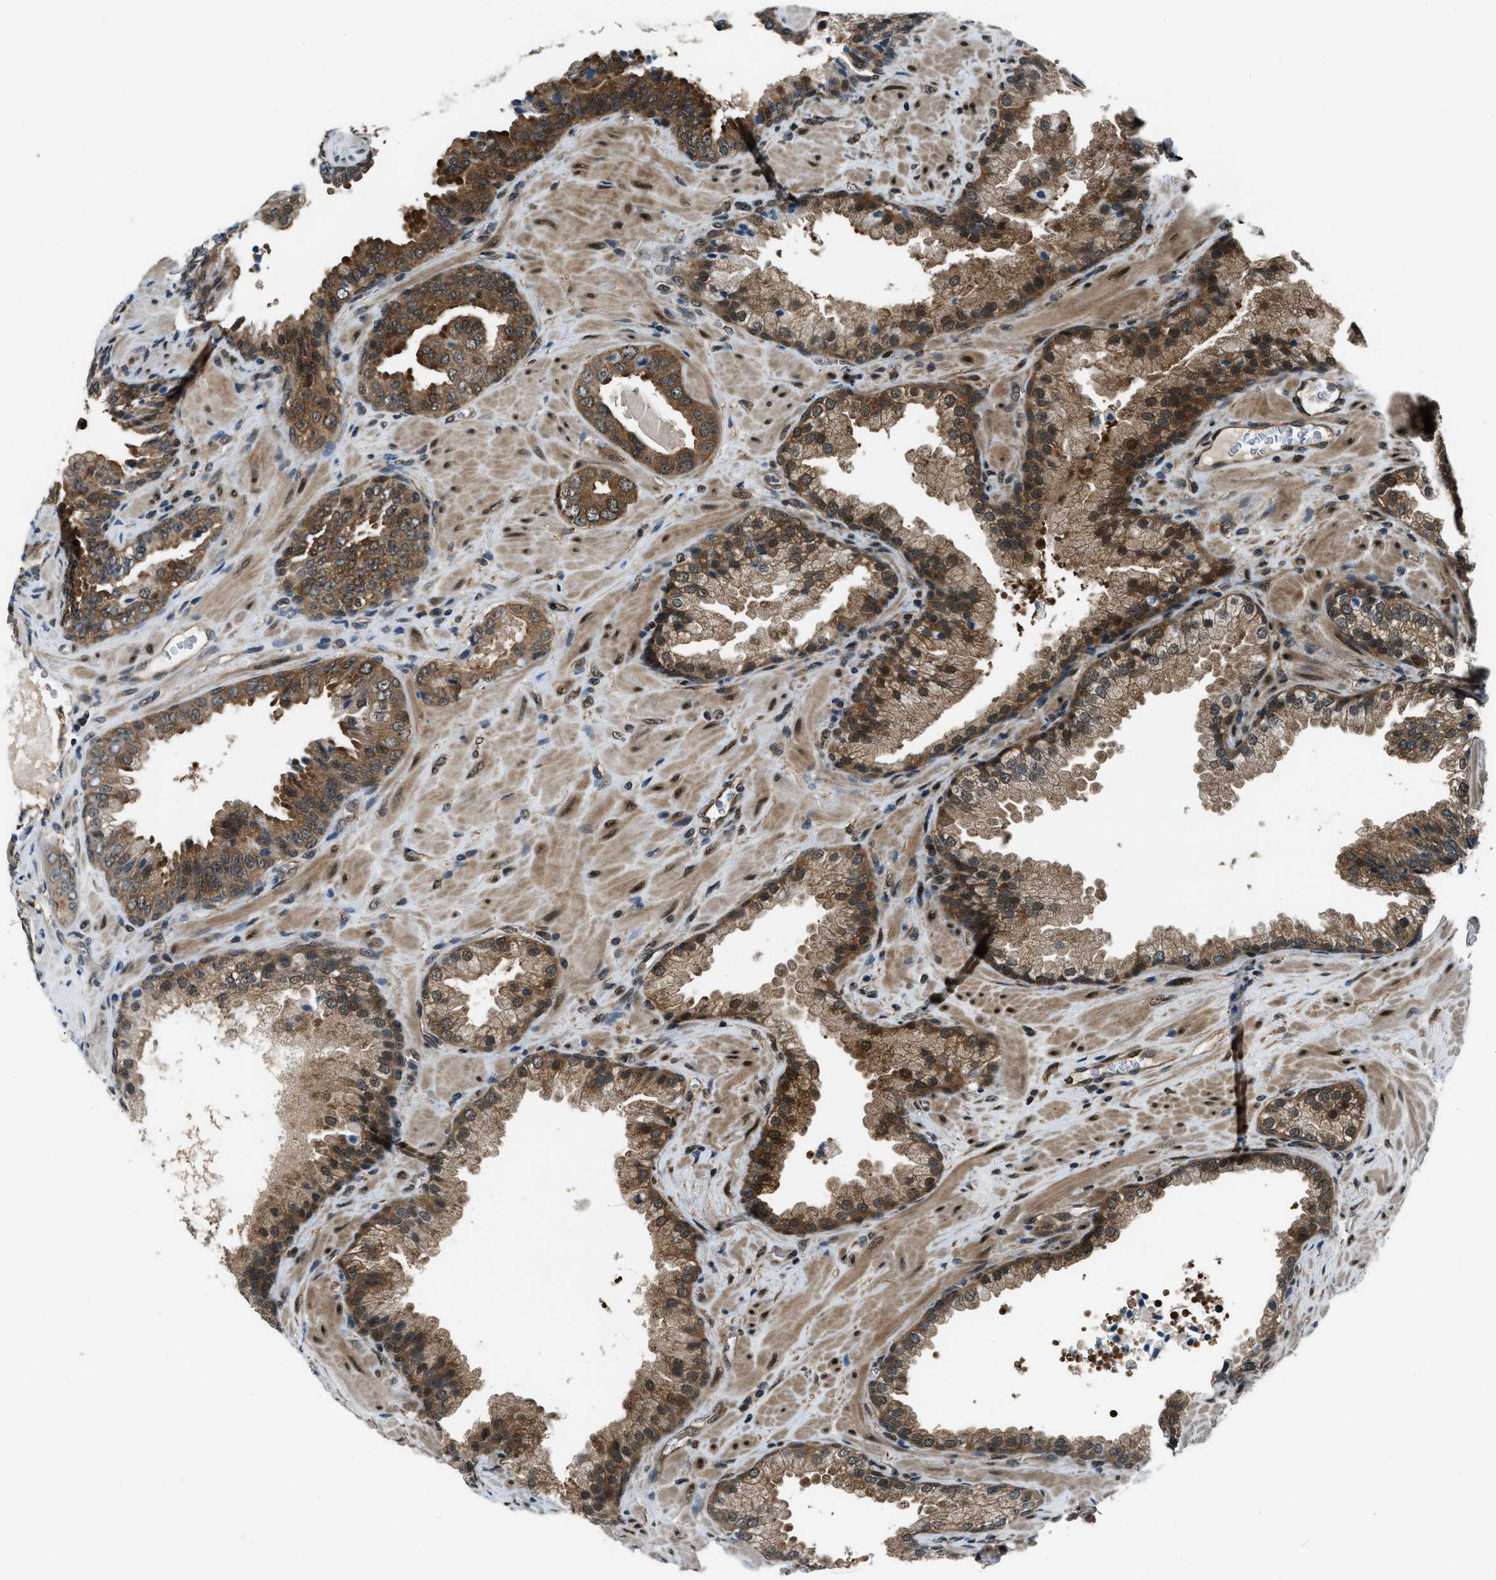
{"staining": {"intensity": "moderate", "quantity": ">75%", "location": "cytoplasmic/membranous,nuclear"}, "tissue": "prostate cancer", "cell_type": "Tumor cells", "image_type": "cancer", "snomed": [{"axis": "morphology", "description": "Adenocarcinoma, Low grade"}, {"axis": "topography", "description": "Prostate"}], "caption": "Moderate cytoplasmic/membranous and nuclear positivity for a protein is seen in approximately >75% of tumor cells of prostate low-grade adenocarcinoma using immunohistochemistry (IHC).", "gene": "NUDCD3", "patient": {"sex": "male", "age": 71}}